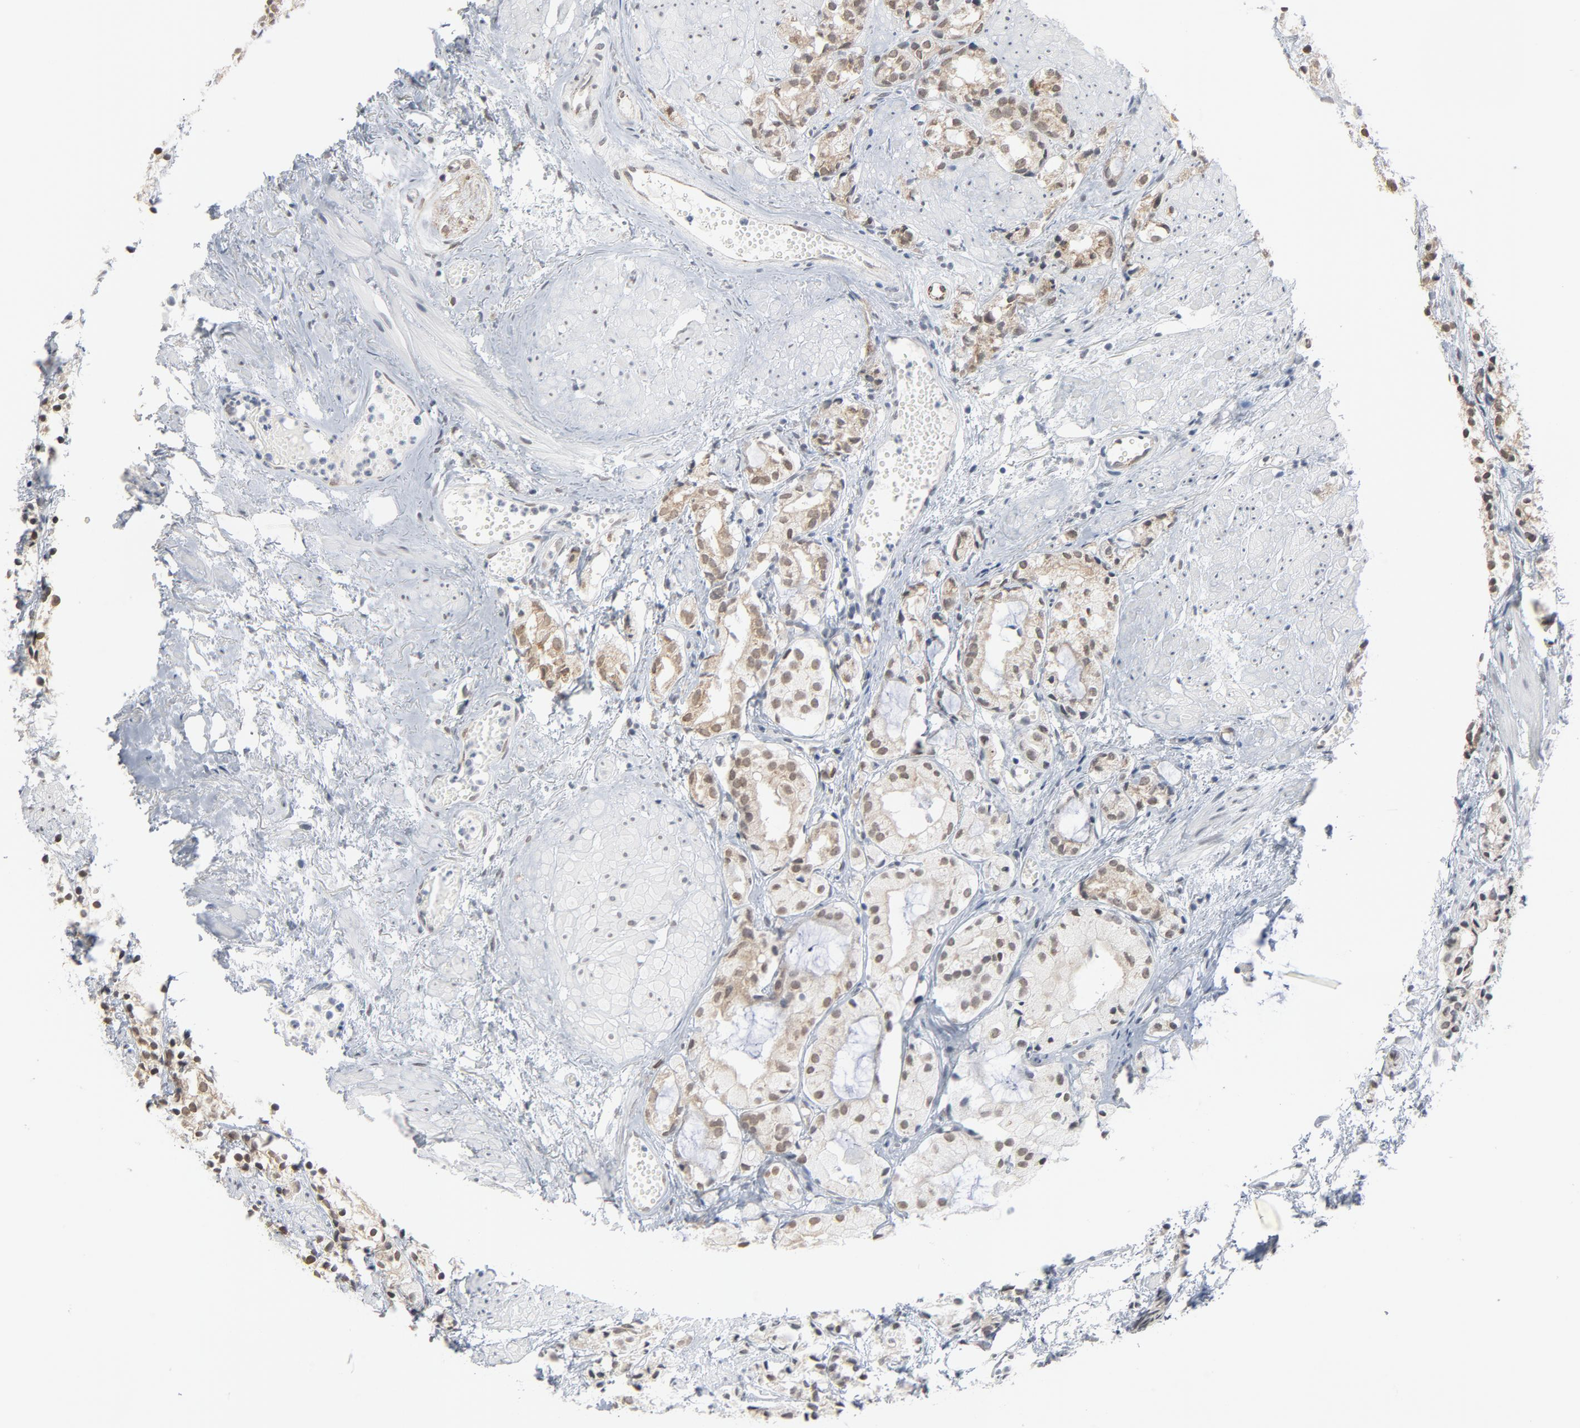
{"staining": {"intensity": "weak", "quantity": ">75%", "location": "cytoplasmic/membranous,nuclear"}, "tissue": "prostate cancer", "cell_type": "Tumor cells", "image_type": "cancer", "snomed": [{"axis": "morphology", "description": "Adenocarcinoma, High grade"}, {"axis": "topography", "description": "Prostate"}], "caption": "This is an image of immunohistochemistry (IHC) staining of prostate cancer (adenocarcinoma (high-grade)), which shows weak positivity in the cytoplasmic/membranous and nuclear of tumor cells.", "gene": "ITPR3", "patient": {"sex": "male", "age": 85}}